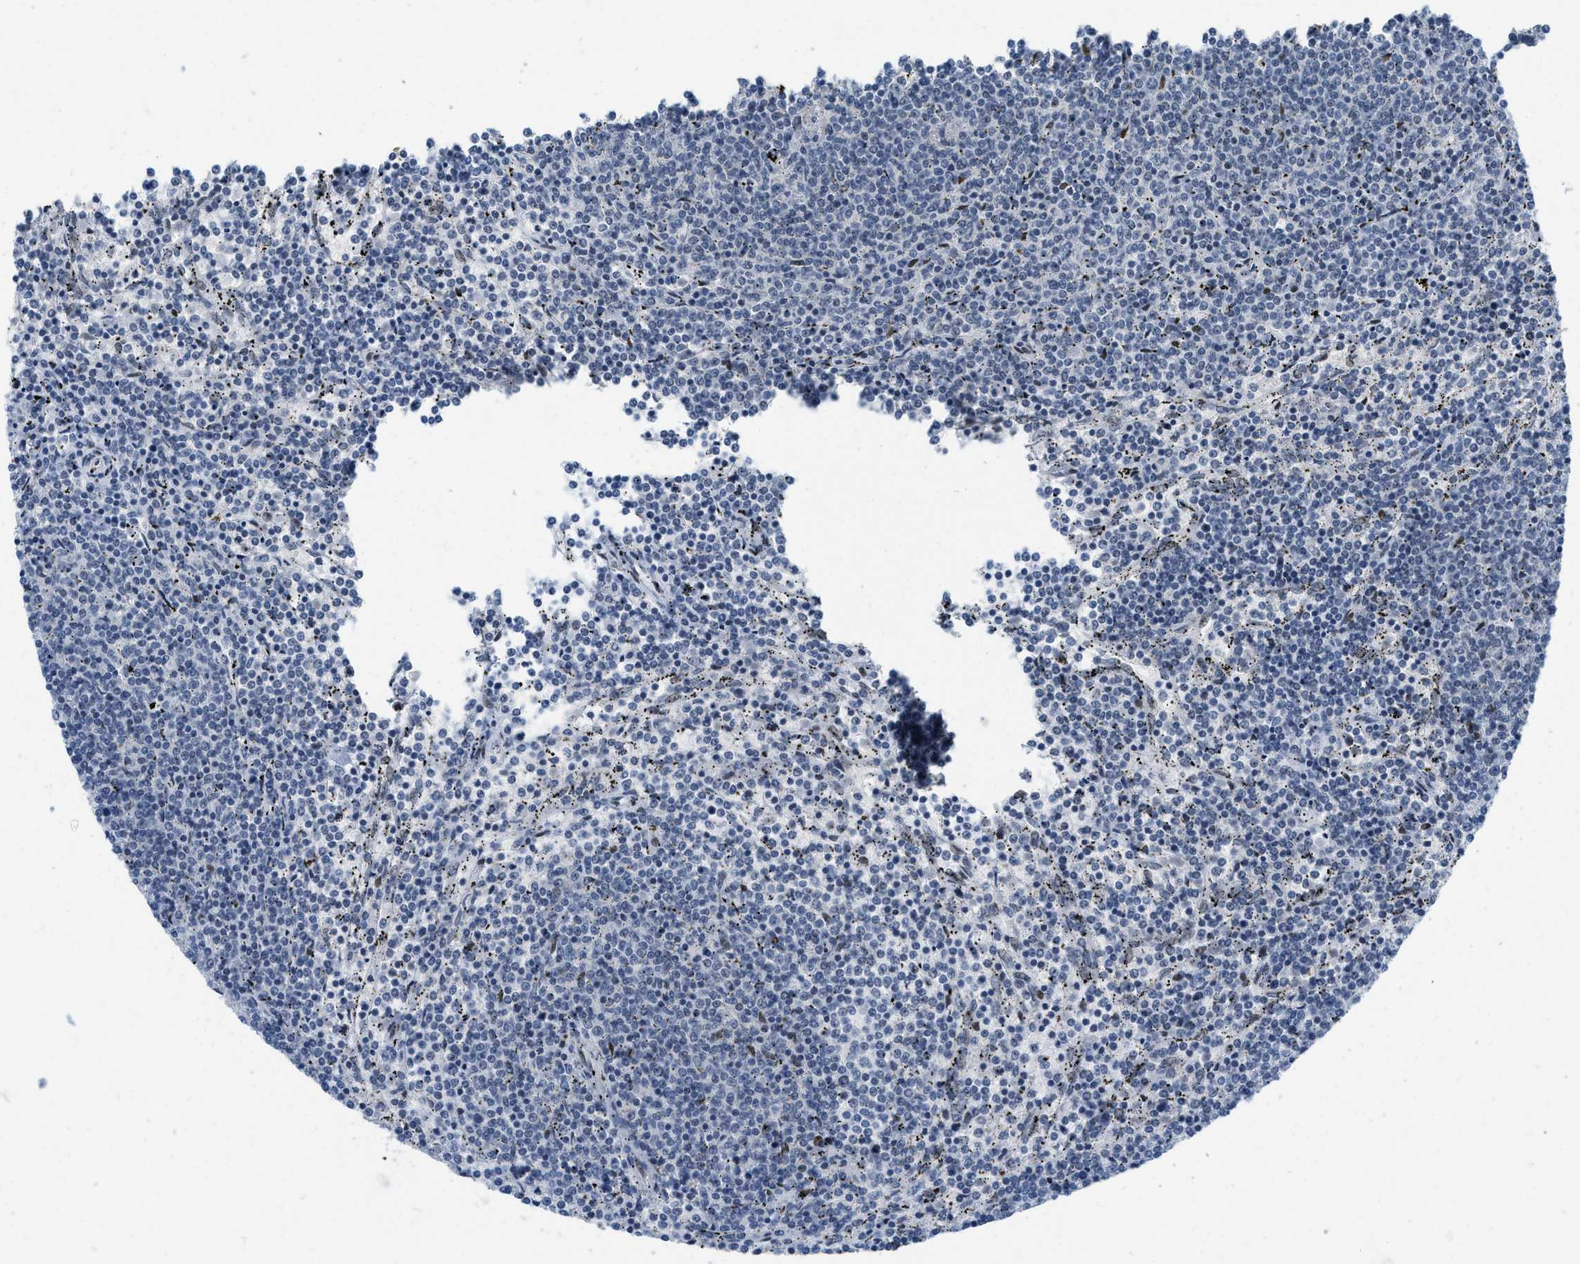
{"staining": {"intensity": "negative", "quantity": "none", "location": "none"}, "tissue": "lymphoma", "cell_type": "Tumor cells", "image_type": "cancer", "snomed": [{"axis": "morphology", "description": "Malignant lymphoma, non-Hodgkin's type, Low grade"}, {"axis": "topography", "description": "Spleen"}], "caption": "Malignant lymphoma, non-Hodgkin's type (low-grade) was stained to show a protein in brown. There is no significant staining in tumor cells.", "gene": "PBX1", "patient": {"sex": "female", "age": 50}}